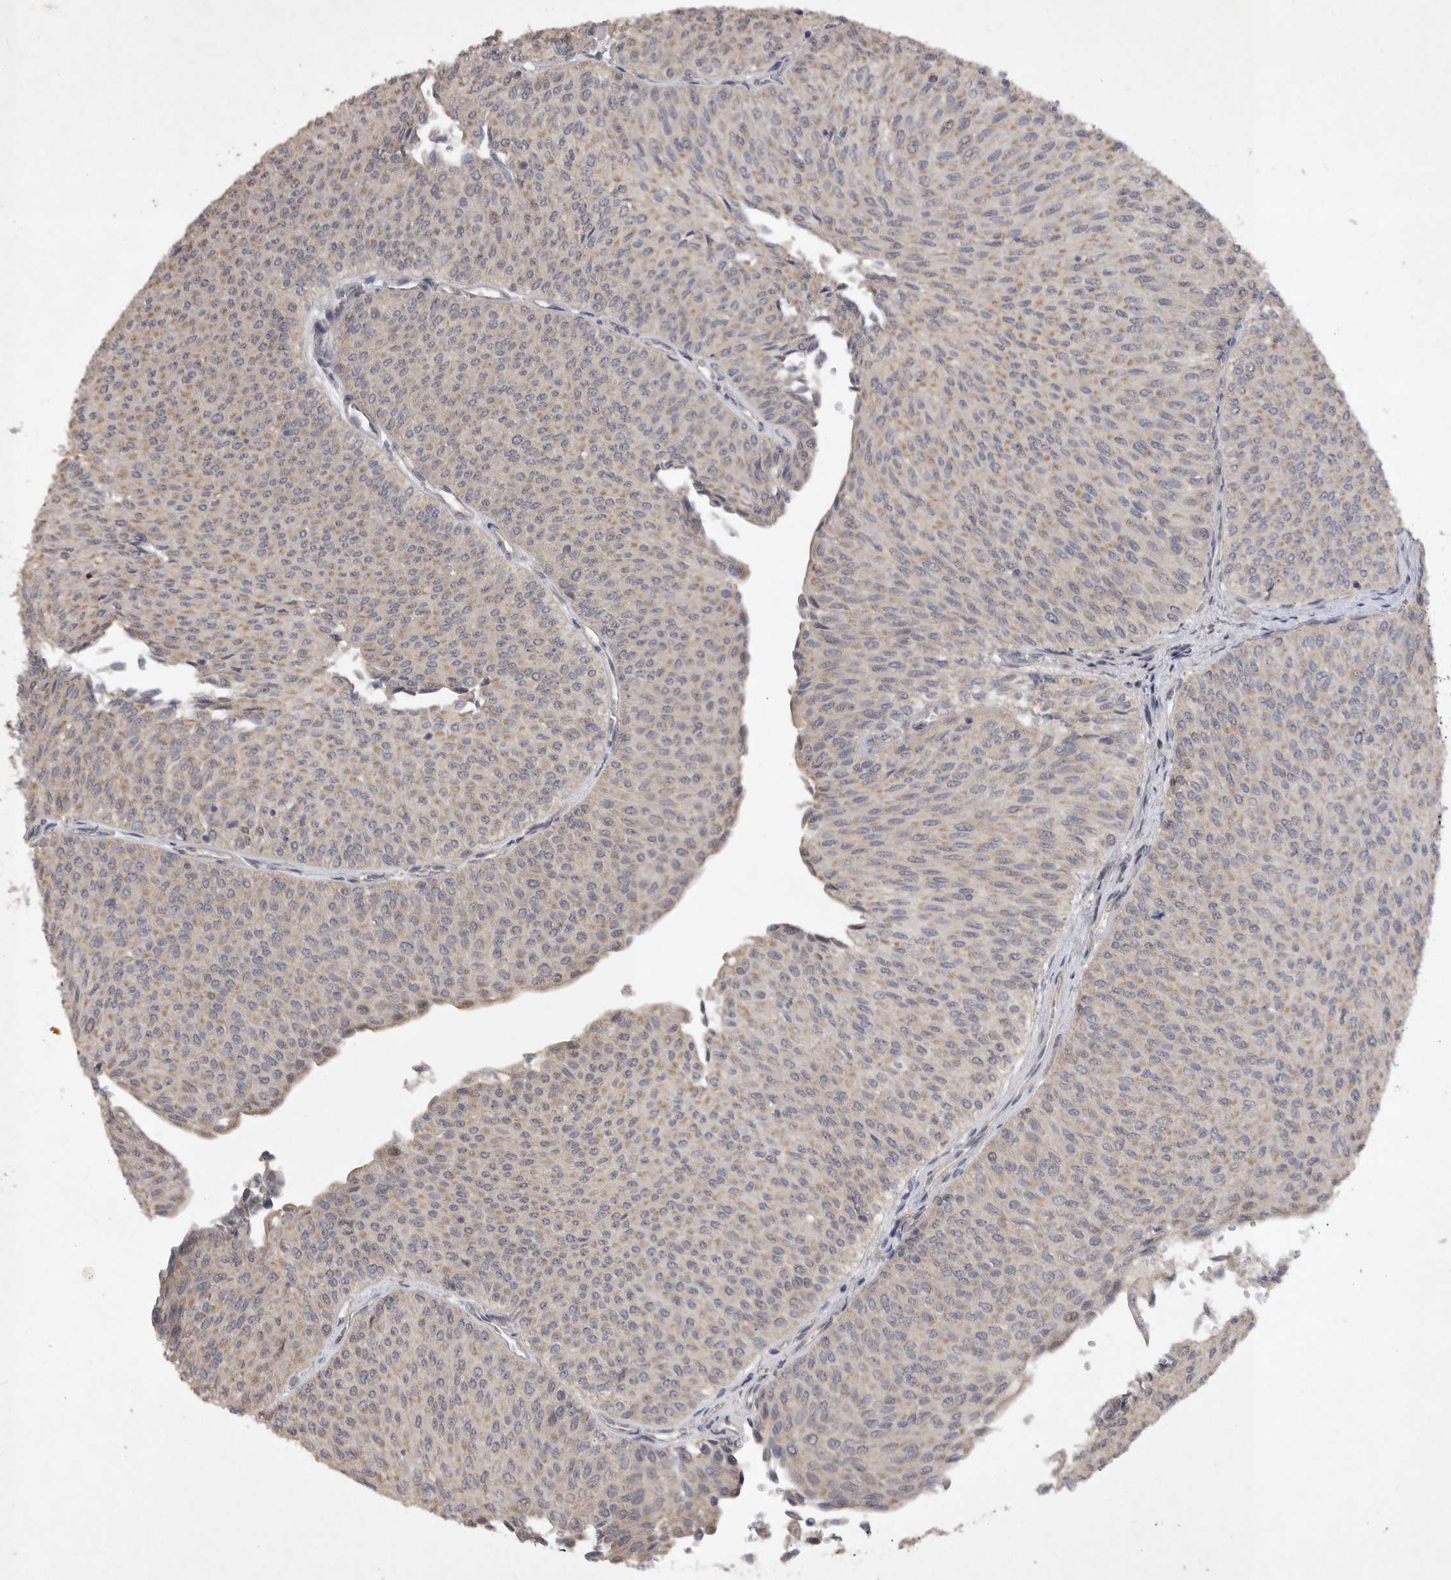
{"staining": {"intensity": "weak", "quantity": ">75%", "location": "cytoplasmic/membranous"}, "tissue": "urothelial cancer", "cell_type": "Tumor cells", "image_type": "cancer", "snomed": [{"axis": "morphology", "description": "Urothelial carcinoma, Low grade"}, {"axis": "topography", "description": "Urinary bladder"}], "caption": "A brown stain shows weak cytoplasmic/membranous expression of a protein in human urothelial carcinoma (low-grade) tumor cells.", "gene": "EDEM3", "patient": {"sex": "male", "age": 78}}